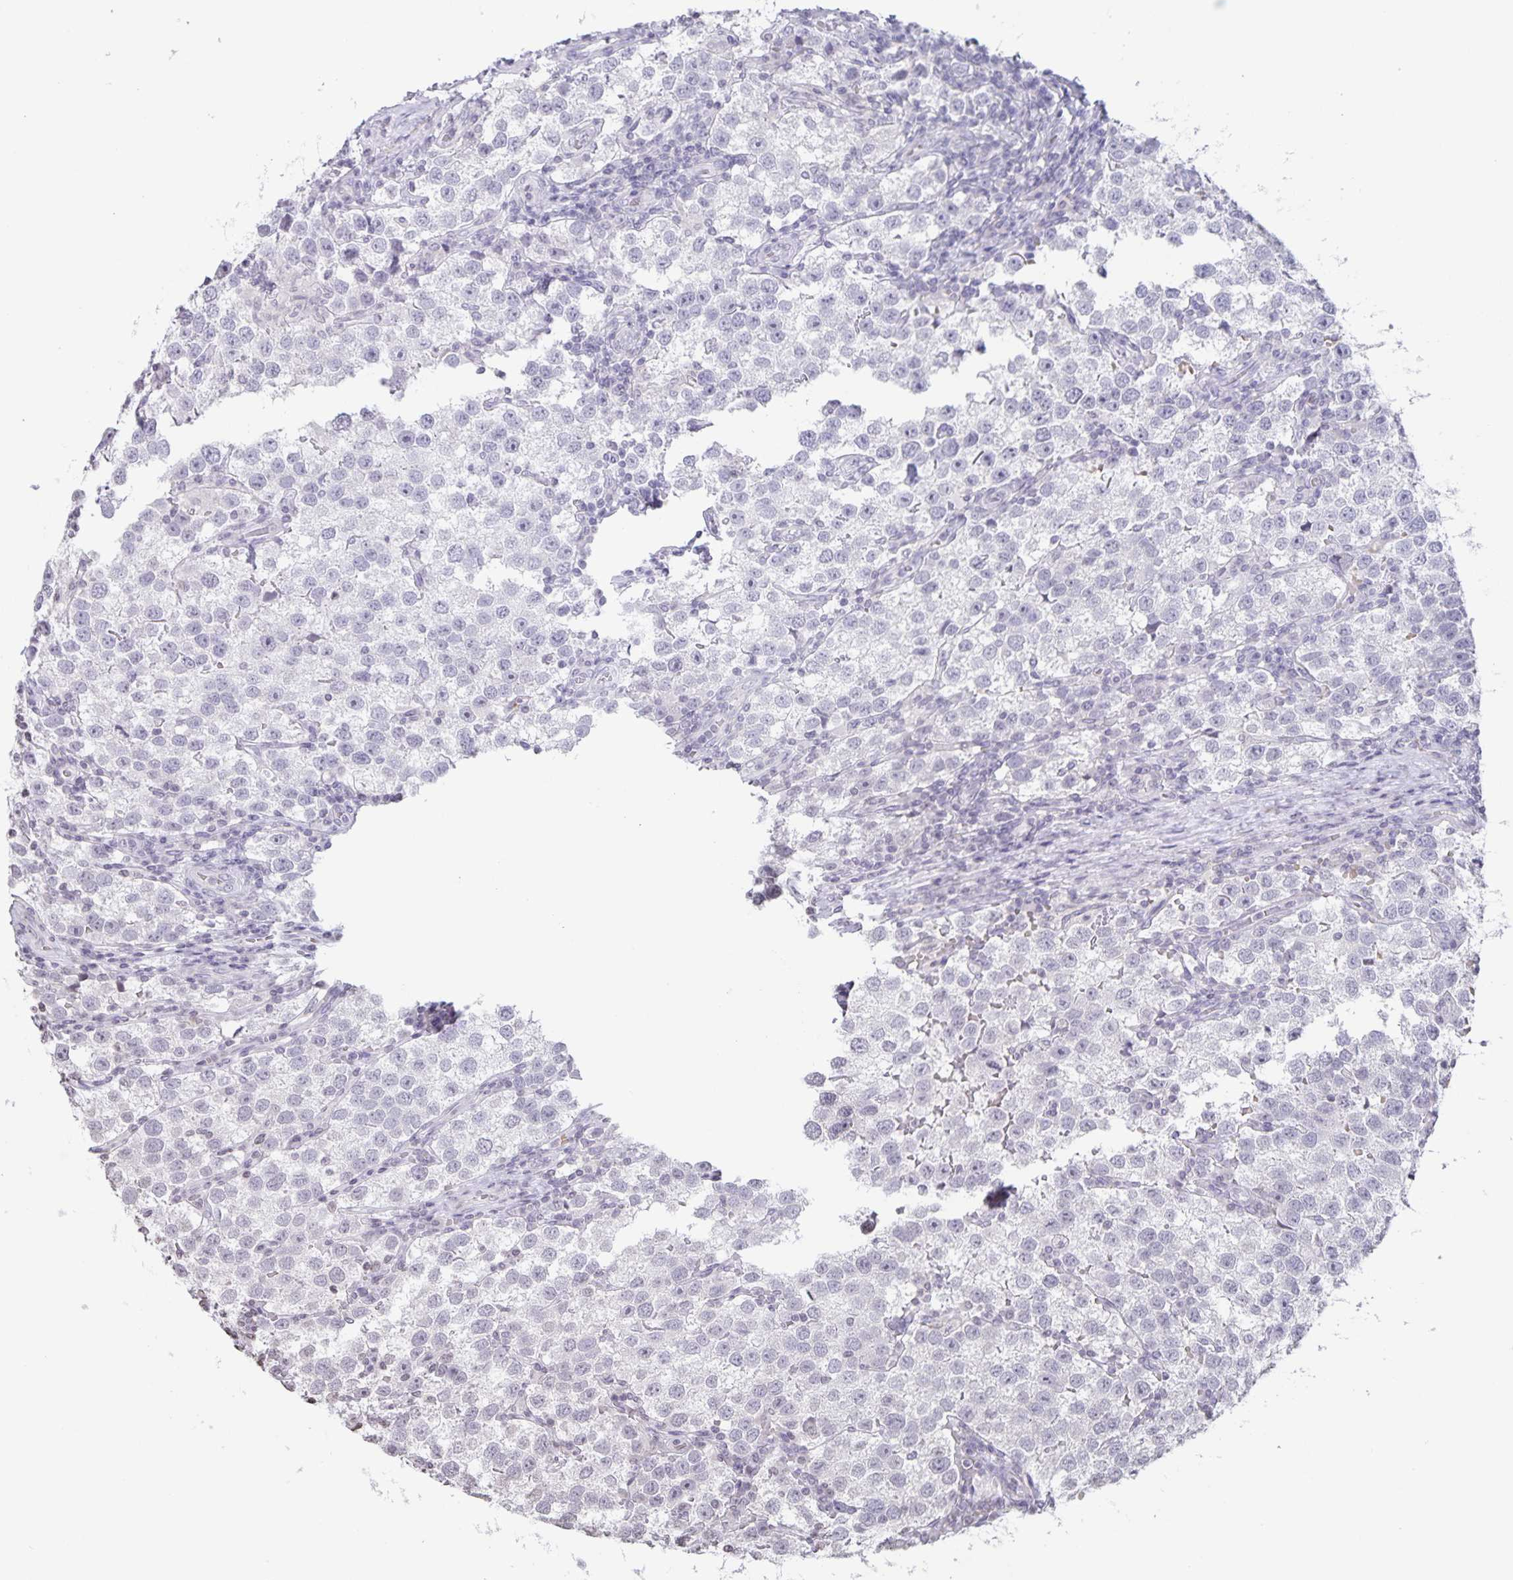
{"staining": {"intensity": "negative", "quantity": "none", "location": "none"}, "tissue": "testis cancer", "cell_type": "Tumor cells", "image_type": "cancer", "snomed": [{"axis": "morphology", "description": "Seminoma, NOS"}, {"axis": "topography", "description": "Testis"}], "caption": "IHC photomicrograph of neoplastic tissue: seminoma (testis) stained with DAB (3,3'-diaminobenzidine) exhibits no significant protein positivity in tumor cells. (Brightfield microscopy of DAB immunohistochemistry (IHC) at high magnification).", "gene": "AQP4", "patient": {"sex": "male", "age": 37}}